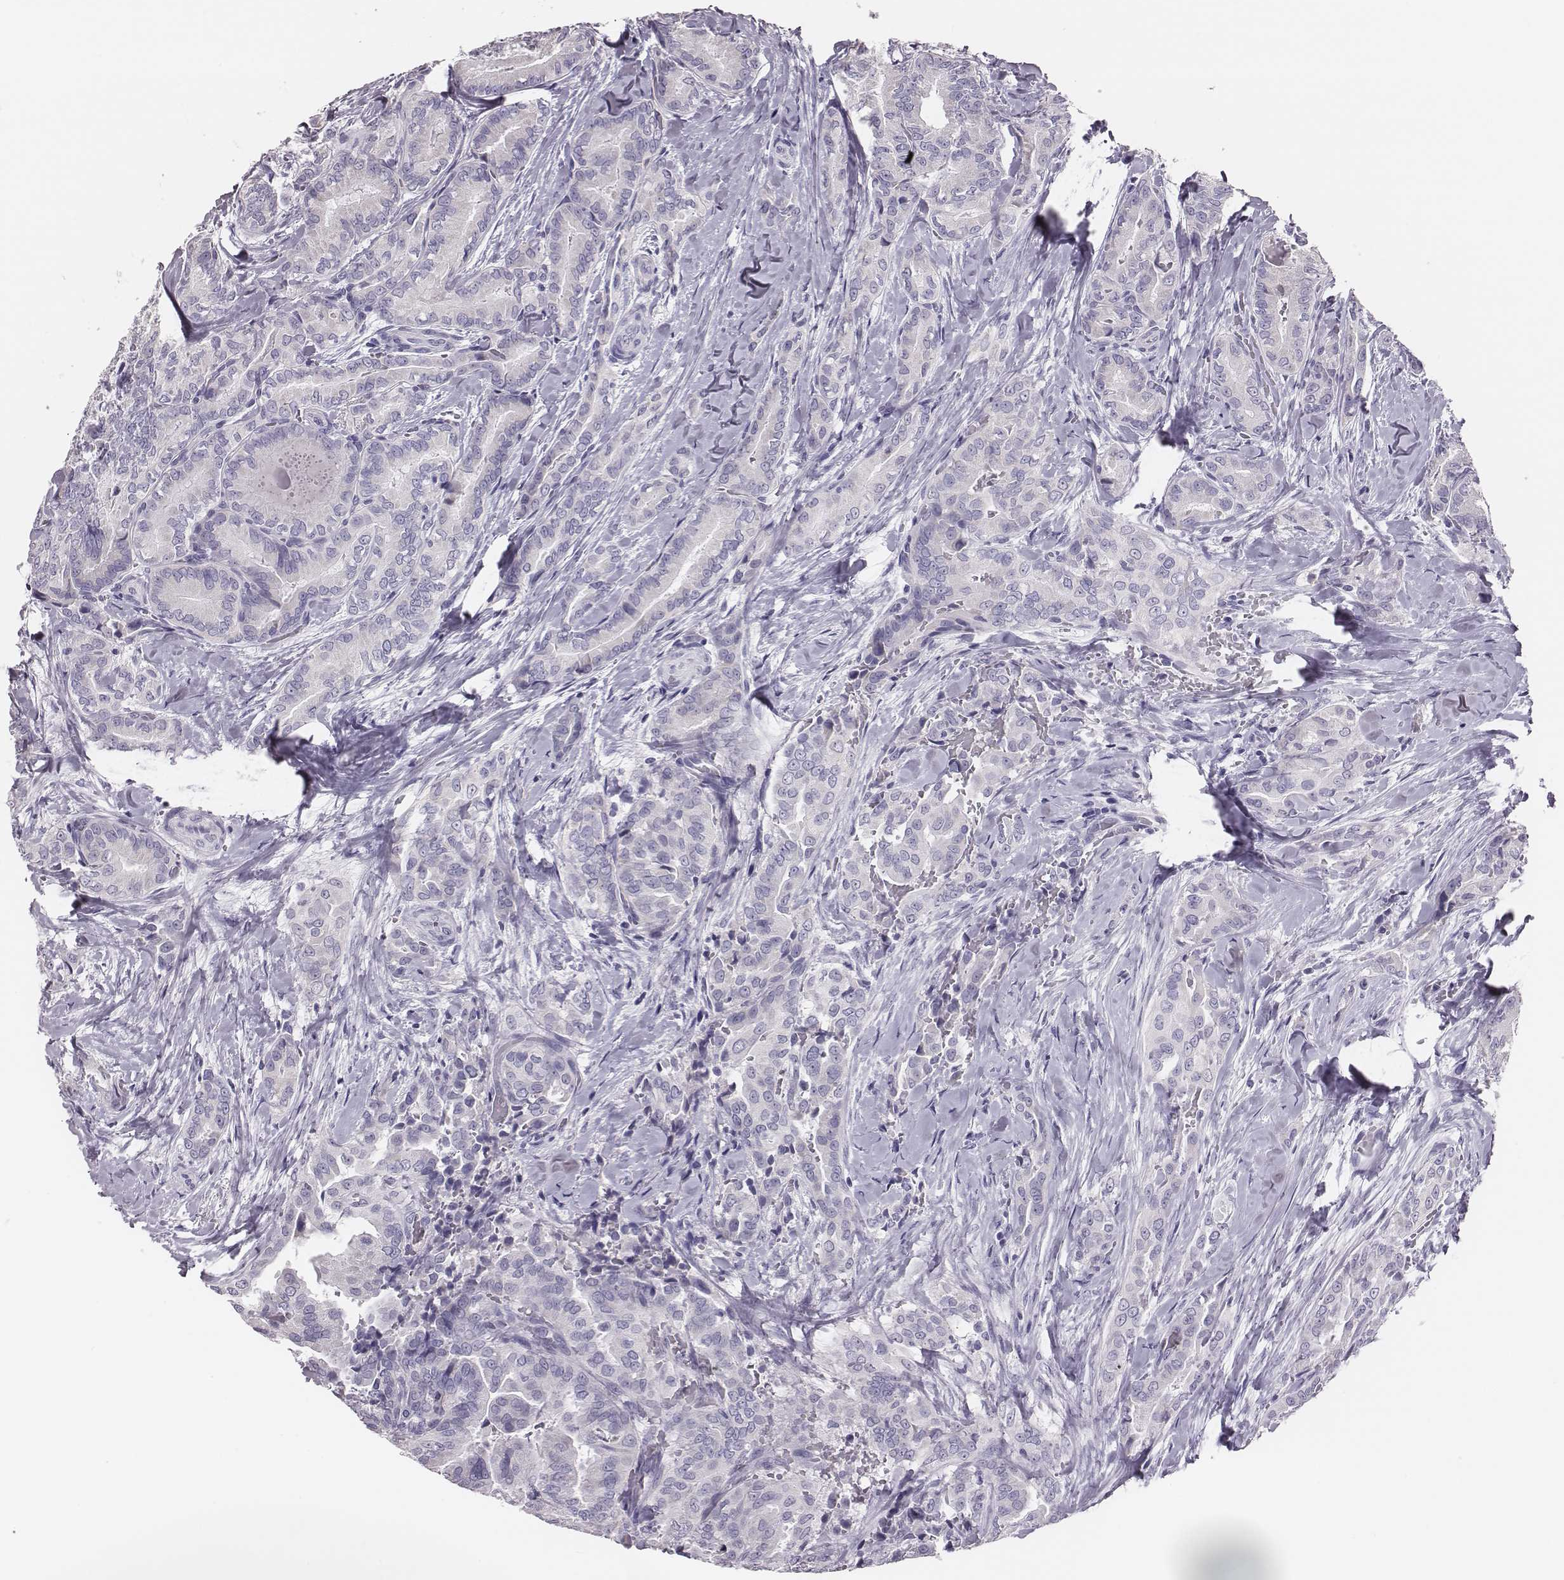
{"staining": {"intensity": "negative", "quantity": "none", "location": "none"}, "tissue": "thyroid cancer", "cell_type": "Tumor cells", "image_type": "cancer", "snomed": [{"axis": "morphology", "description": "Papillary adenocarcinoma, NOS"}, {"axis": "topography", "description": "Thyroid gland"}], "caption": "IHC of human thyroid cancer (papillary adenocarcinoma) demonstrates no expression in tumor cells. (IHC, brightfield microscopy, high magnification).", "gene": "H1-6", "patient": {"sex": "male", "age": 61}}